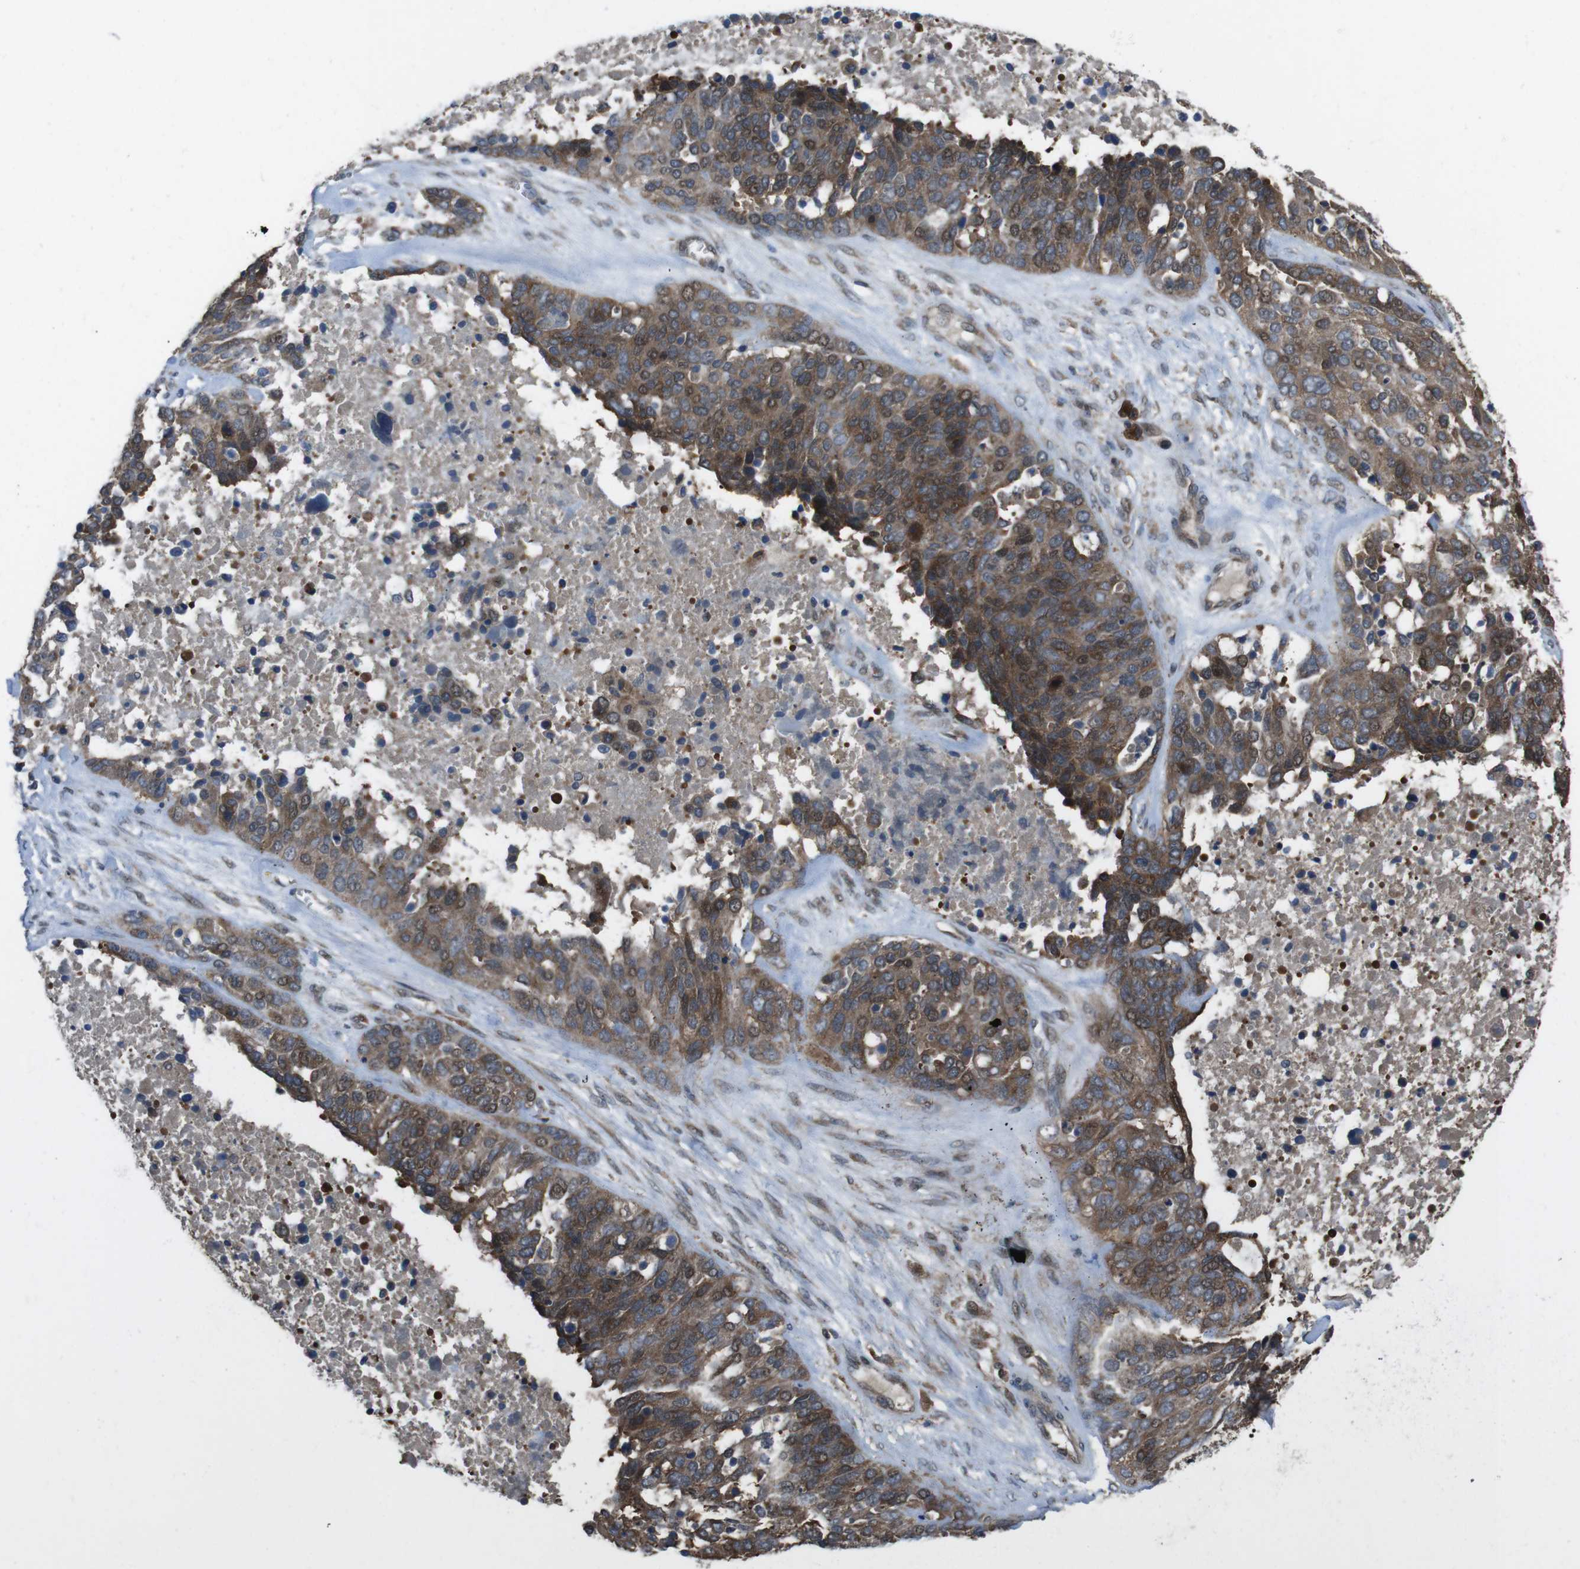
{"staining": {"intensity": "moderate", "quantity": ">75%", "location": "cytoplasmic/membranous,nuclear"}, "tissue": "ovarian cancer", "cell_type": "Tumor cells", "image_type": "cancer", "snomed": [{"axis": "morphology", "description": "Cystadenocarcinoma, serous, NOS"}, {"axis": "topography", "description": "Ovary"}], "caption": "Brown immunohistochemical staining in ovarian cancer shows moderate cytoplasmic/membranous and nuclear staining in approximately >75% of tumor cells.", "gene": "SLC22A23", "patient": {"sex": "female", "age": 44}}